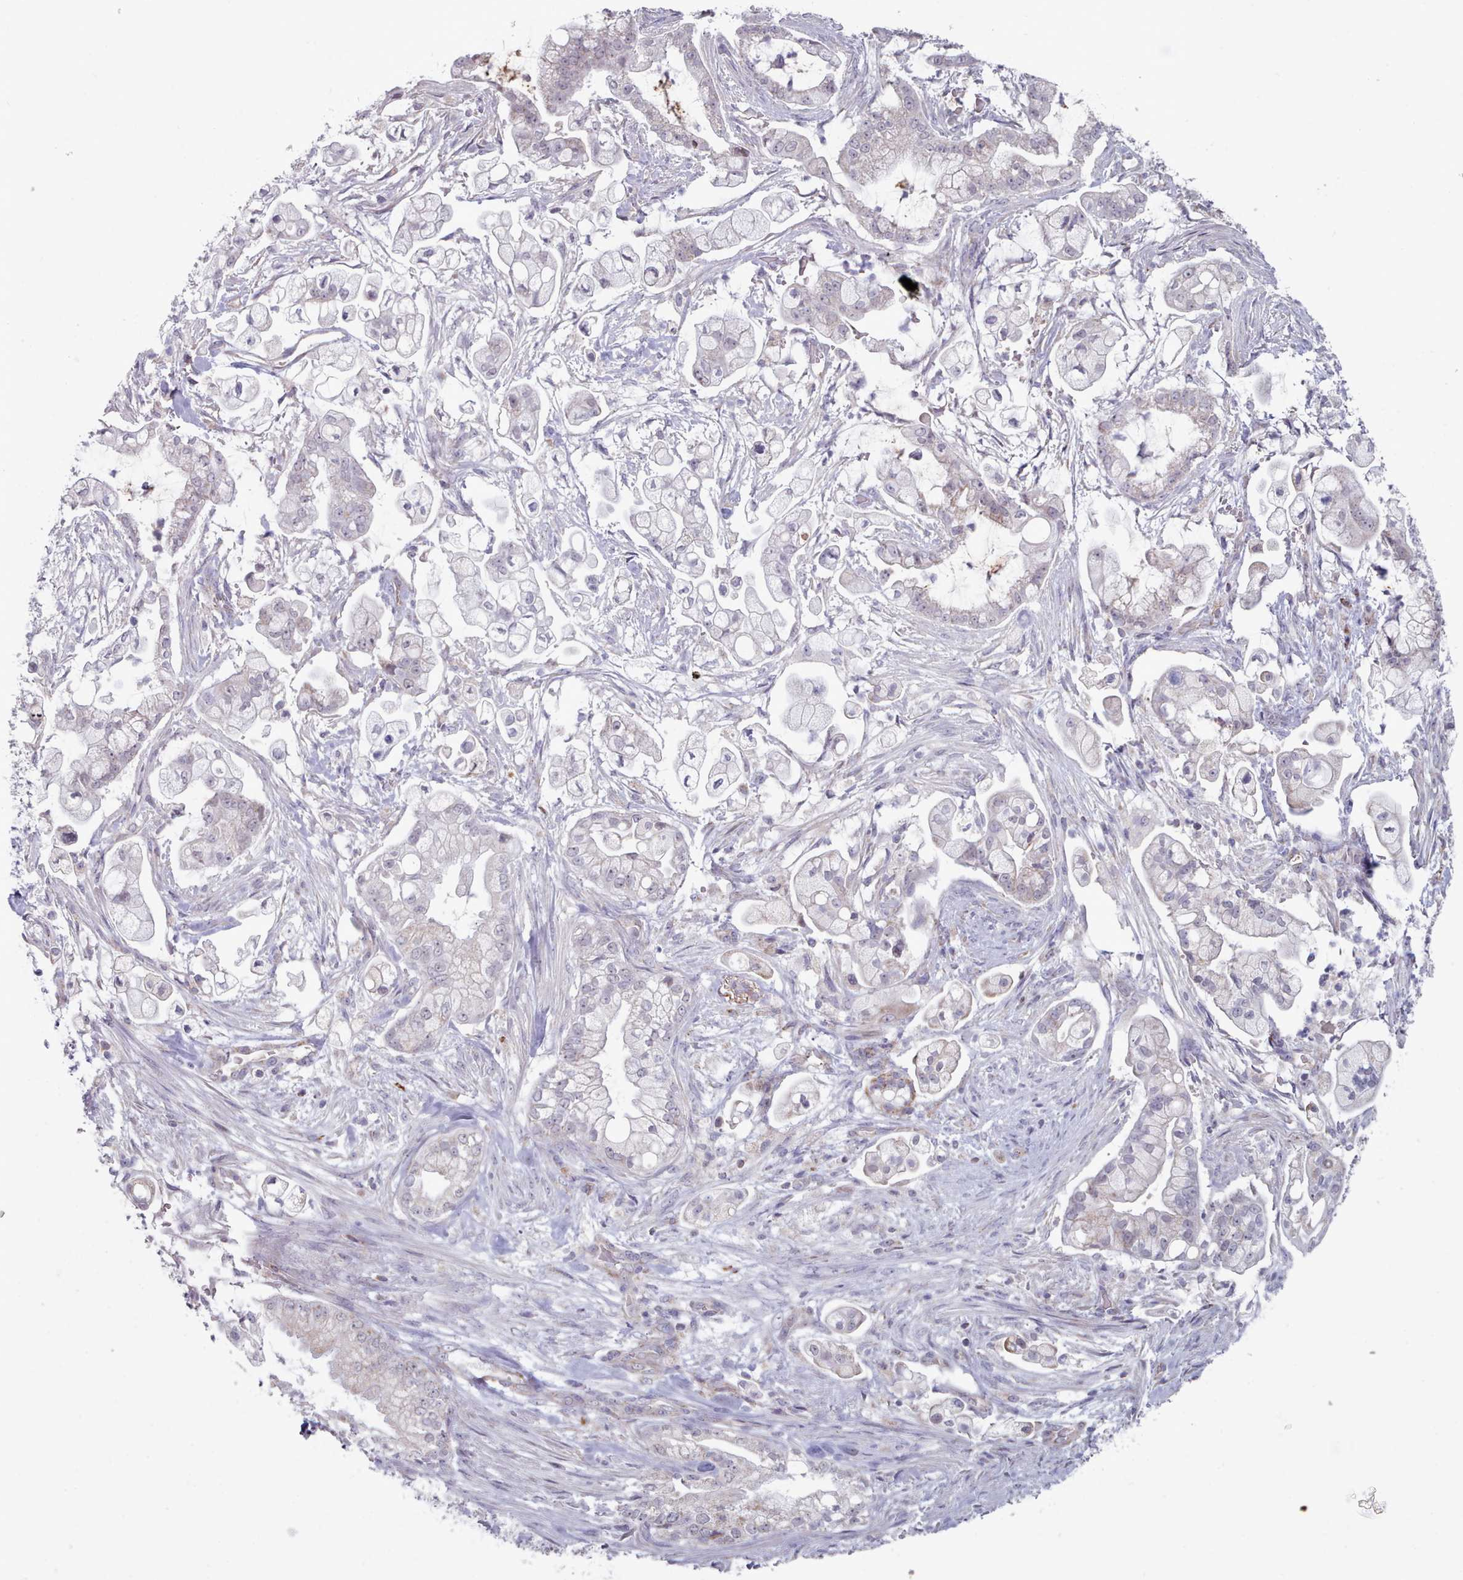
{"staining": {"intensity": "negative", "quantity": "none", "location": "none"}, "tissue": "pancreatic cancer", "cell_type": "Tumor cells", "image_type": "cancer", "snomed": [{"axis": "morphology", "description": "Adenocarcinoma, NOS"}, {"axis": "topography", "description": "Pancreas"}], "caption": "Pancreatic adenocarcinoma was stained to show a protein in brown. There is no significant expression in tumor cells.", "gene": "TRARG1", "patient": {"sex": "female", "age": 69}}